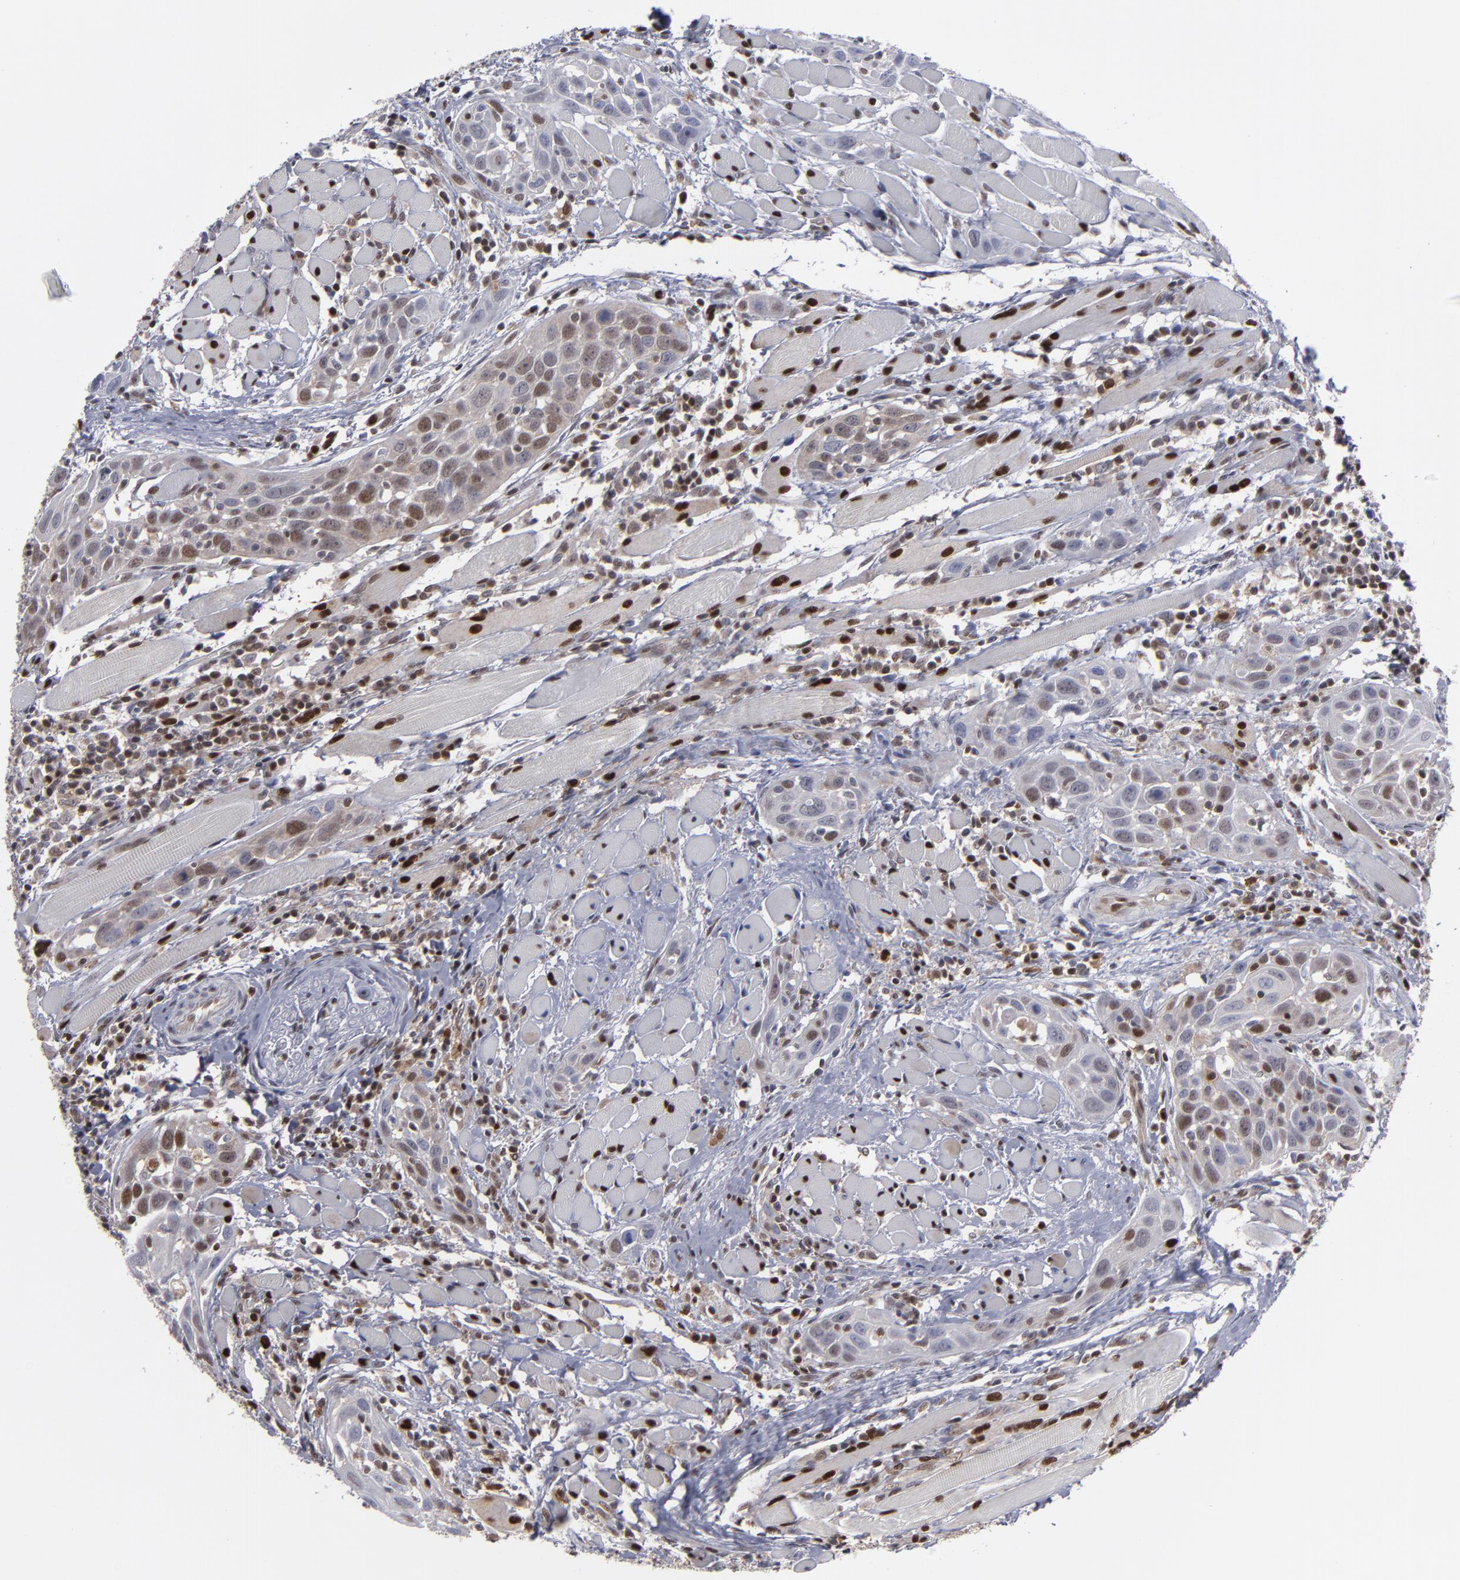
{"staining": {"intensity": "weak", "quantity": "<25%", "location": "cytoplasmic/membranous,nuclear"}, "tissue": "head and neck cancer", "cell_type": "Tumor cells", "image_type": "cancer", "snomed": [{"axis": "morphology", "description": "Squamous cell carcinoma, NOS"}, {"axis": "topography", "description": "Oral tissue"}, {"axis": "topography", "description": "Head-Neck"}], "caption": "IHC histopathology image of neoplastic tissue: head and neck cancer (squamous cell carcinoma) stained with DAB reveals no significant protein positivity in tumor cells.", "gene": "GSR", "patient": {"sex": "female", "age": 50}}